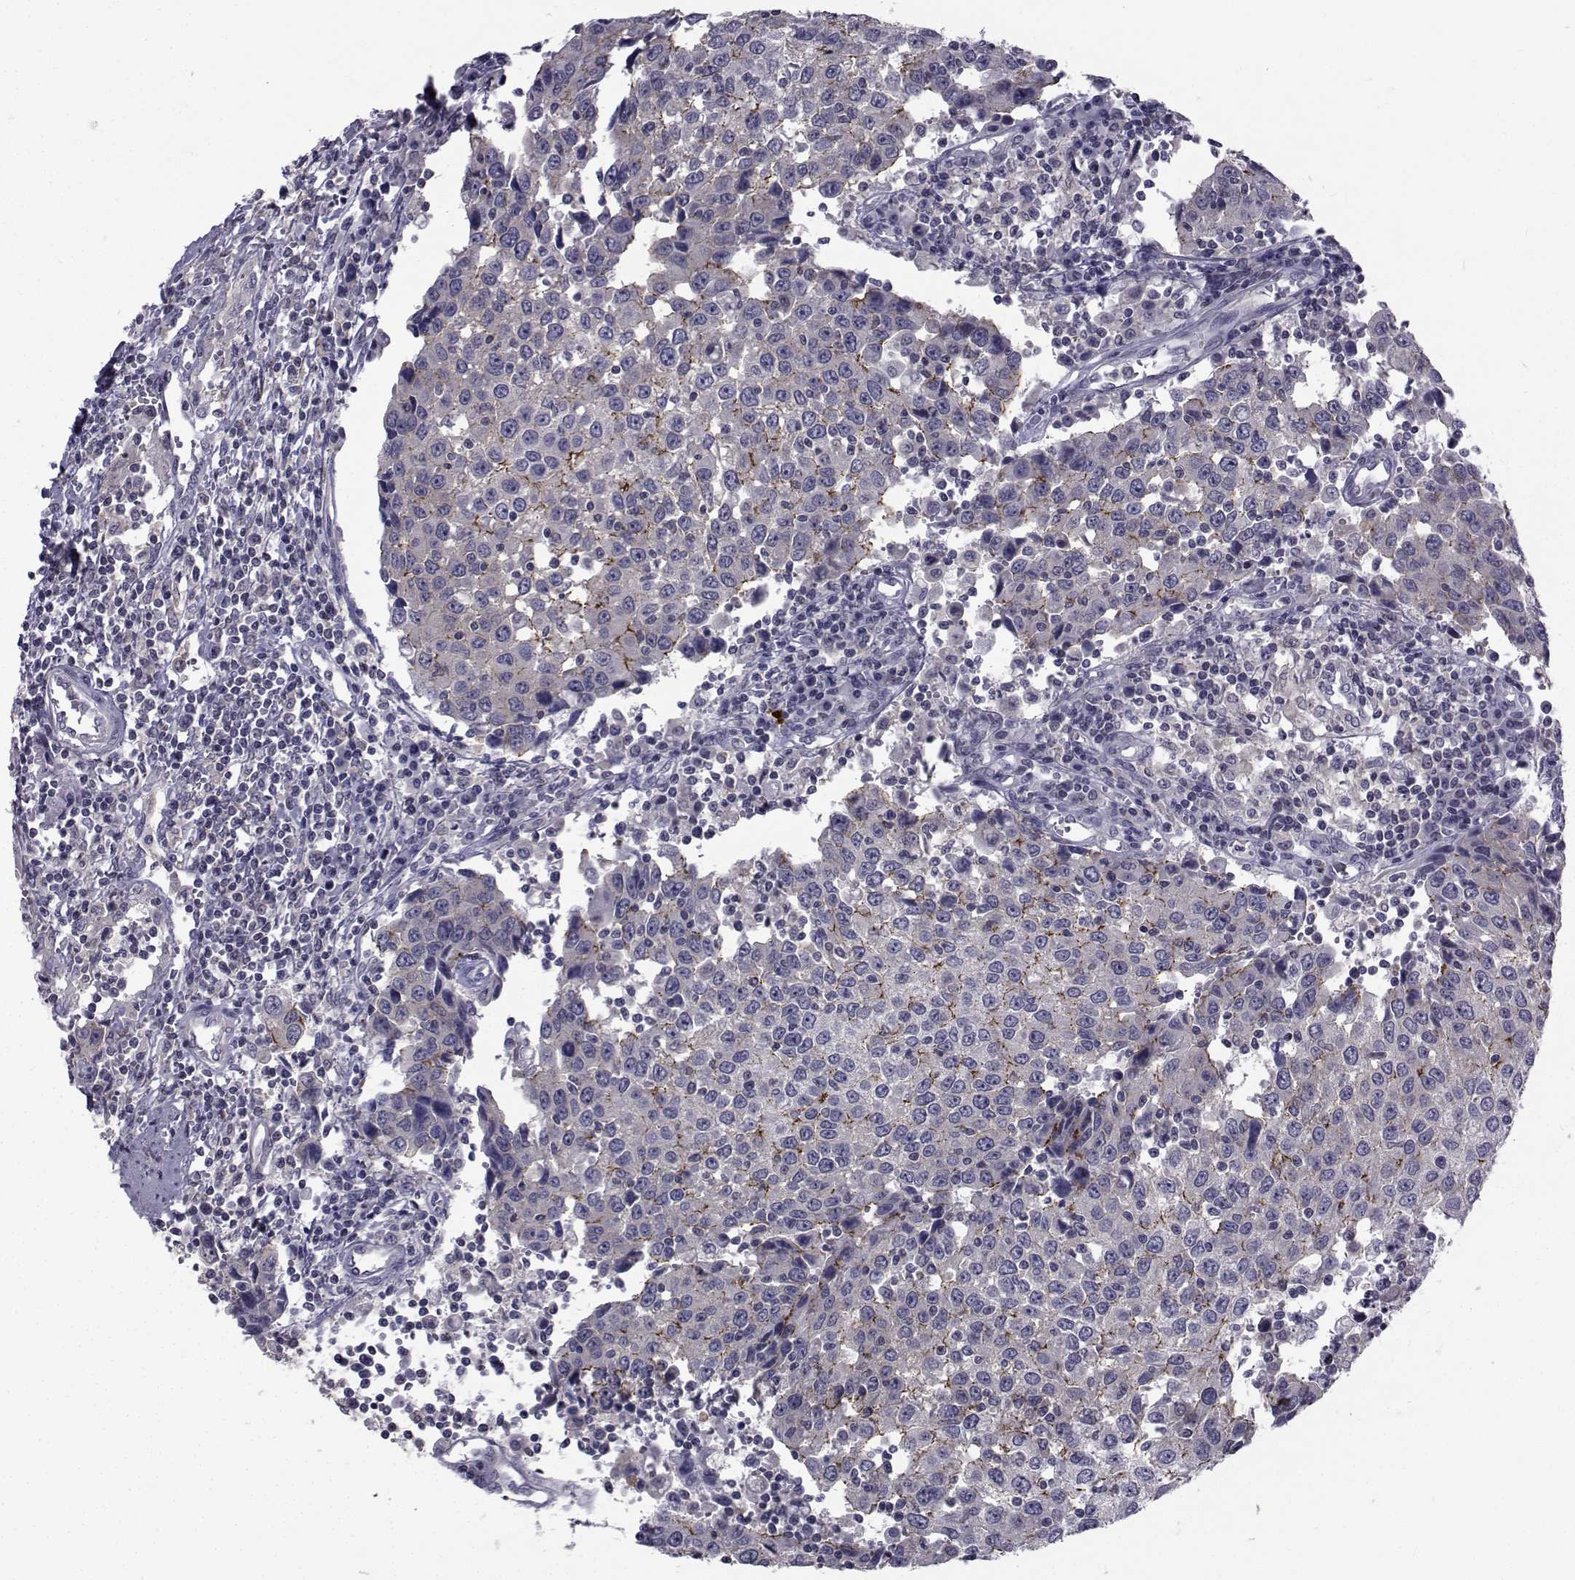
{"staining": {"intensity": "strong", "quantity": "<25%", "location": "cytoplasmic/membranous"}, "tissue": "urothelial cancer", "cell_type": "Tumor cells", "image_type": "cancer", "snomed": [{"axis": "morphology", "description": "Urothelial carcinoma, High grade"}, {"axis": "topography", "description": "Urinary bladder"}], "caption": "High-grade urothelial carcinoma stained with immunohistochemistry (IHC) reveals strong cytoplasmic/membranous expression in approximately <25% of tumor cells.", "gene": "SLC30A10", "patient": {"sex": "female", "age": 85}}